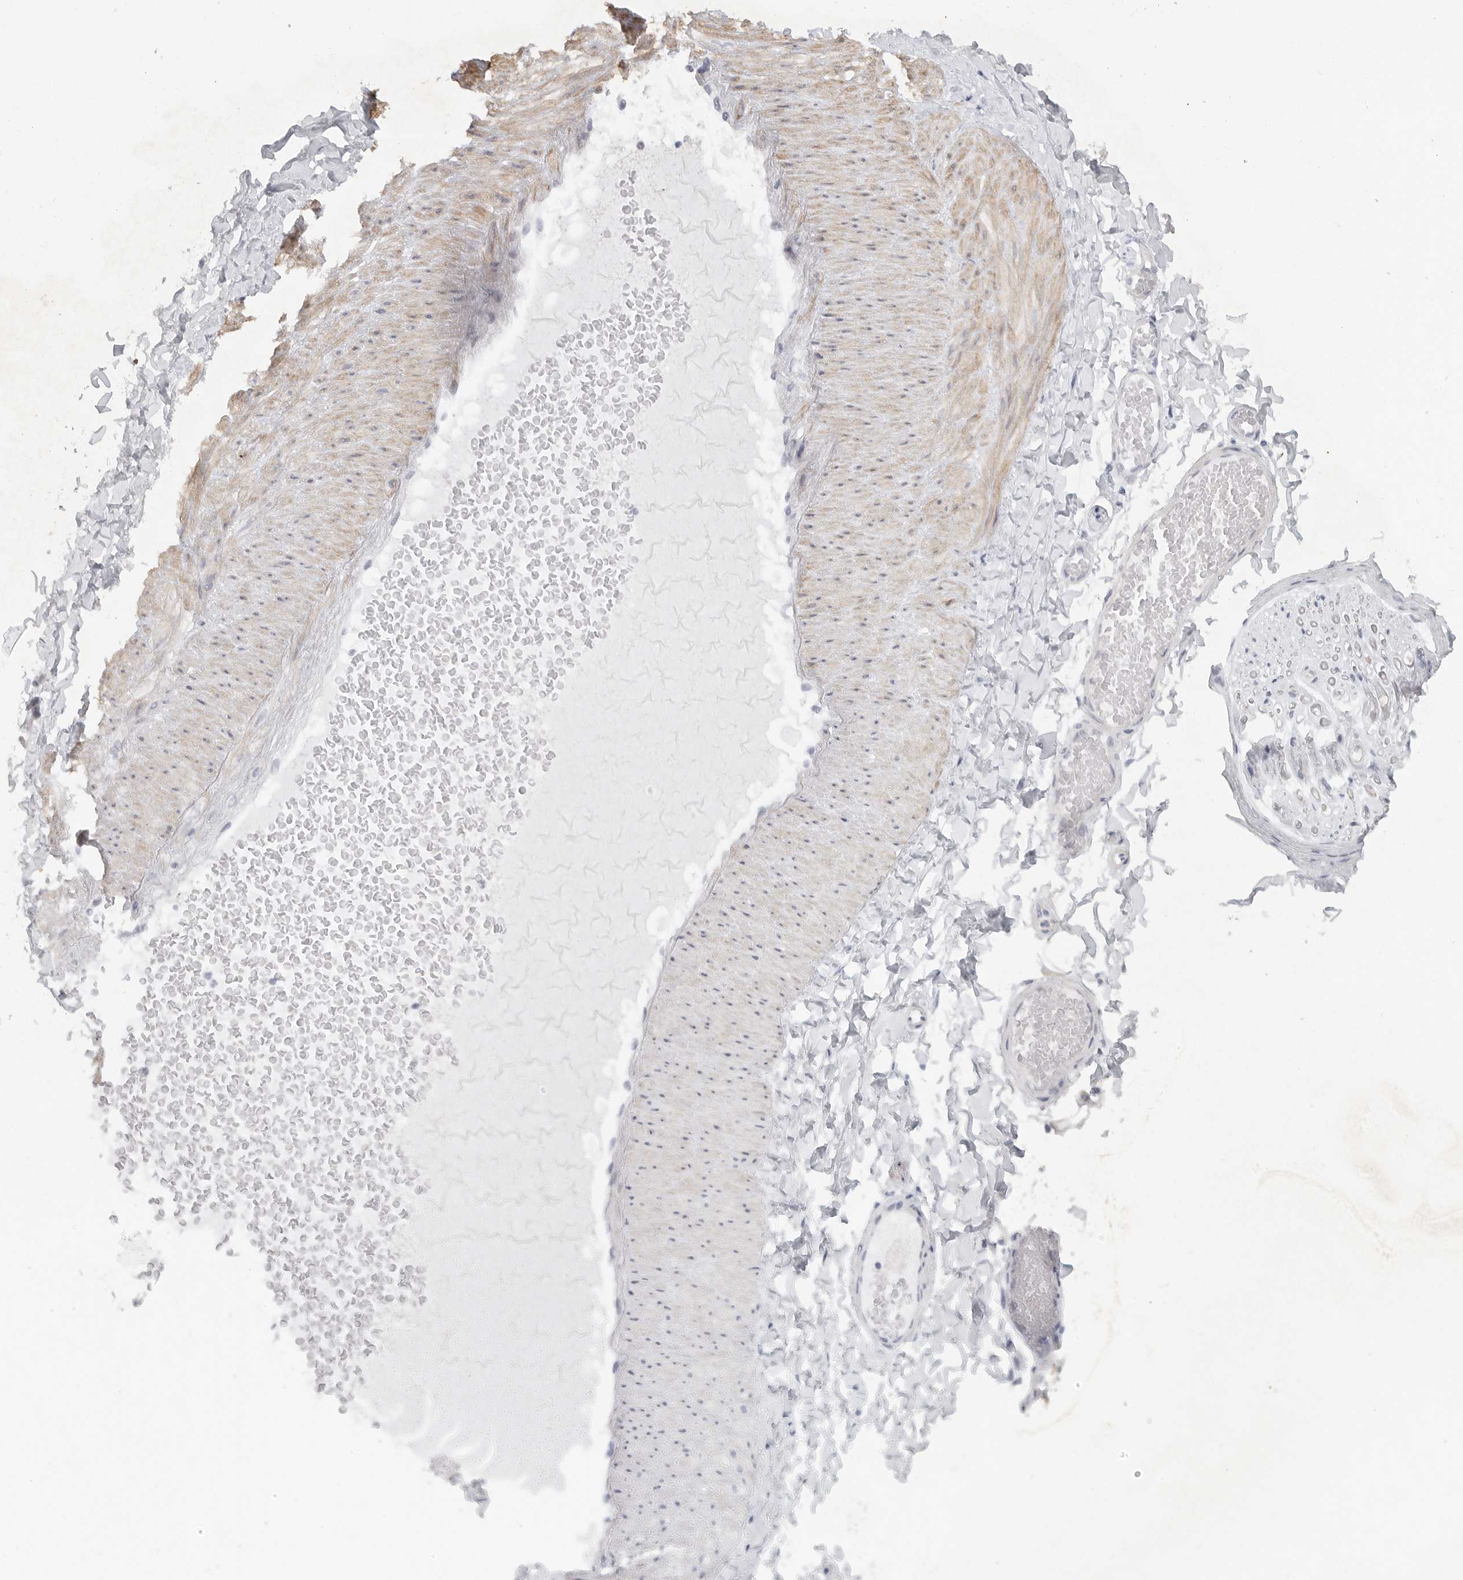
{"staining": {"intensity": "negative", "quantity": "none", "location": "none"}, "tissue": "adipose tissue", "cell_type": "Adipocytes", "image_type": "normal", "snomed": [{"axis": "morphology", "description": "Normal tissue, NOS"}, {"axis": "topography", "description": "Adipose tissue"}, {"axis": "topography", "description": "Vascular tissue"}, {"axis": "topography", "description": "Peripheral nerve tissue"}], "caption": "Adipocytes show no significant protein positivity in normal adipose tissue. Brightfield microscopy of immunohistochemistry (IHC) stained with DAB (3,3'-diaminobenzidine) (brown) and hematoxylin (blue), captured at high magnification.", "gene": "TNR", "patient": {"sex": "male", "age": 25}}